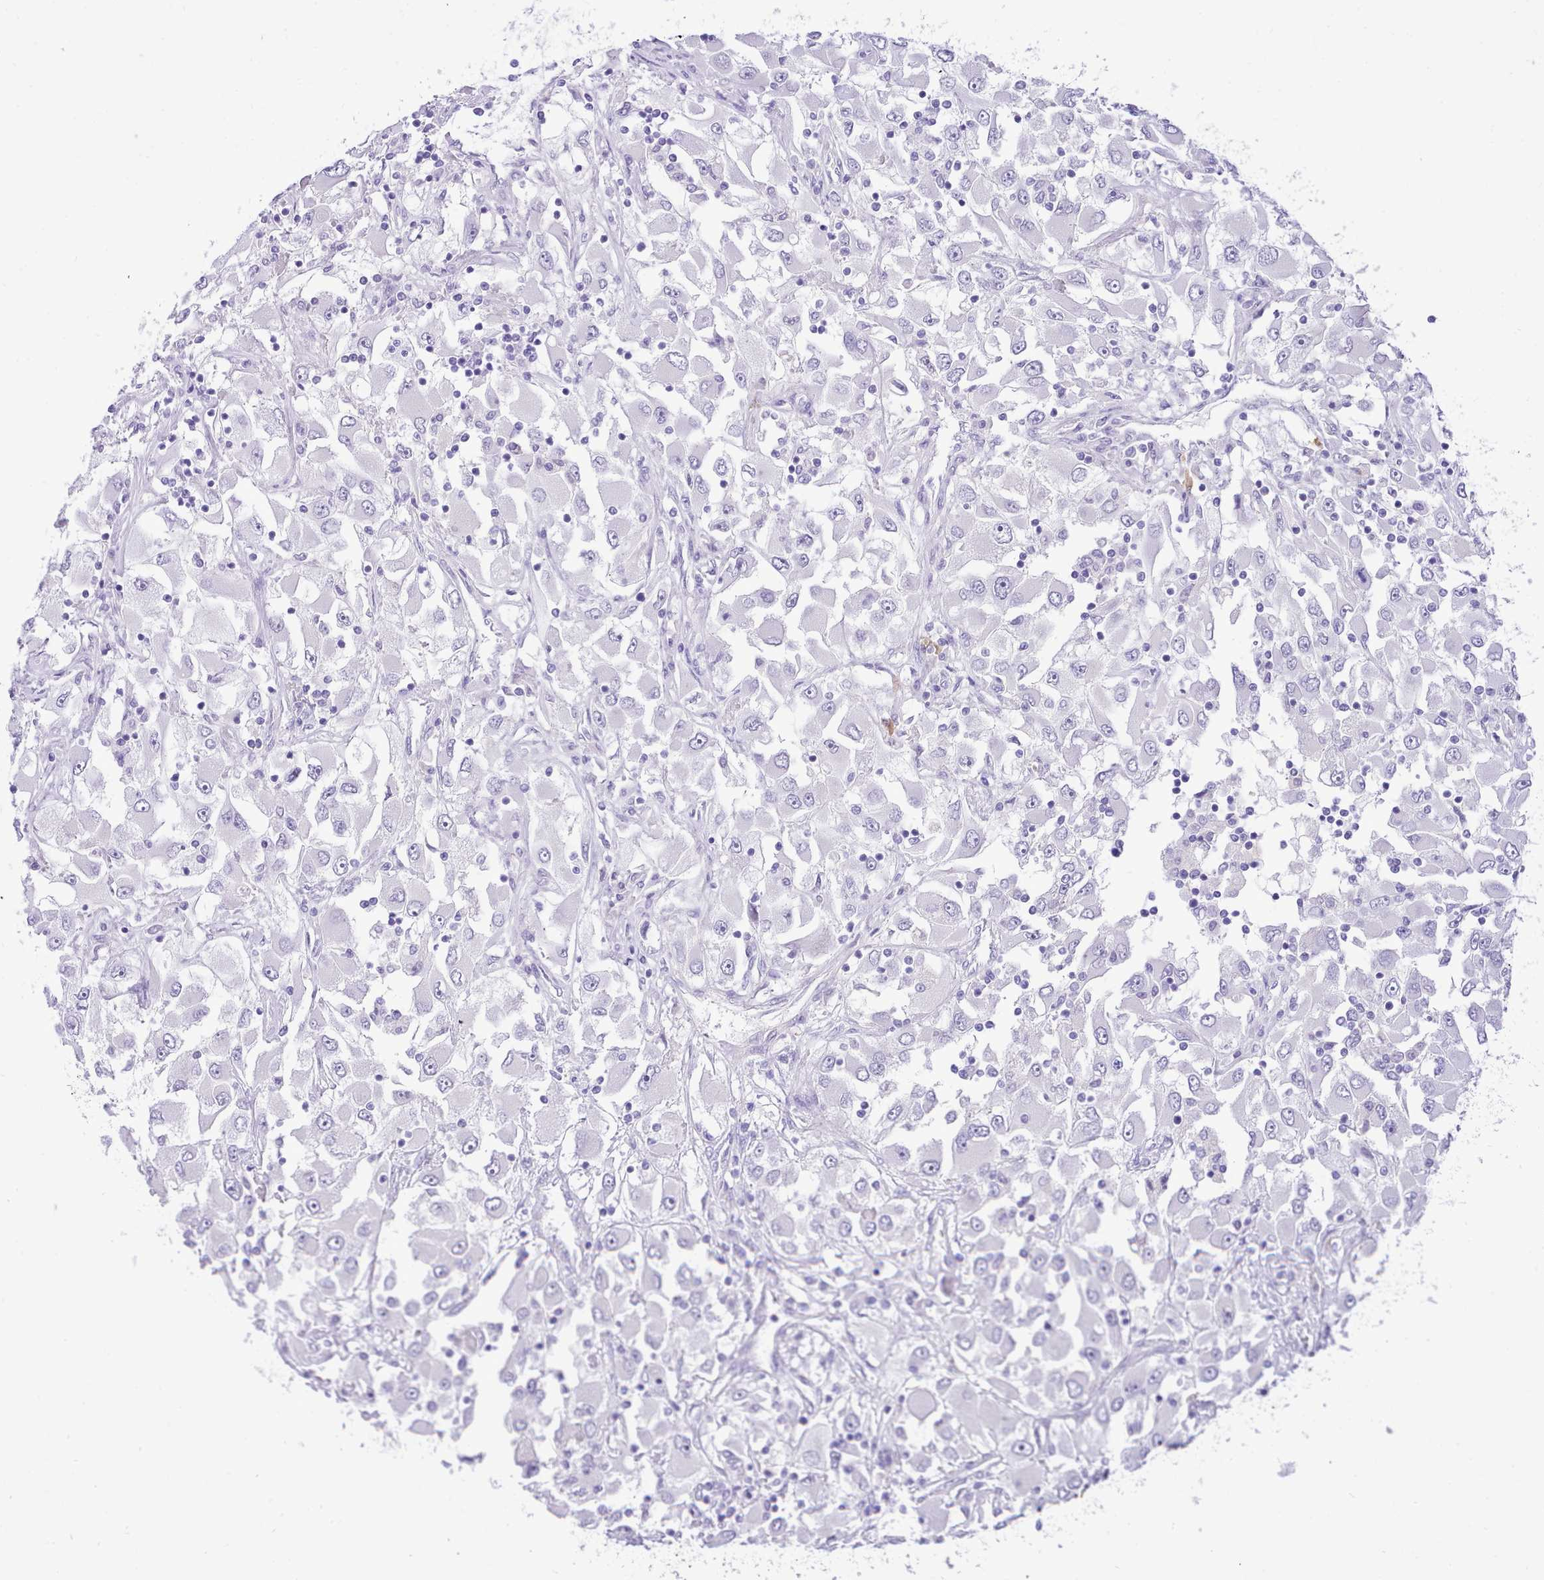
{"staining": {"intensity": "negative", "quantity": "none", "location": "none"}, "tissue": "renal cancer", "cell_type": "Tumor cells", "image_type": "cancer", "snomed": [{"axis": "morphology", "description": "Adenocarcinoma, NOS"}, {"axis": "topography", "description": "Kidney"}], "caption": "Image shows no protein positivity in tumor cells of renal cancer (adenocarcinoma) tissue.", "gene": "LRRC37A", "patient": {"sex": "female", "age": 52}}